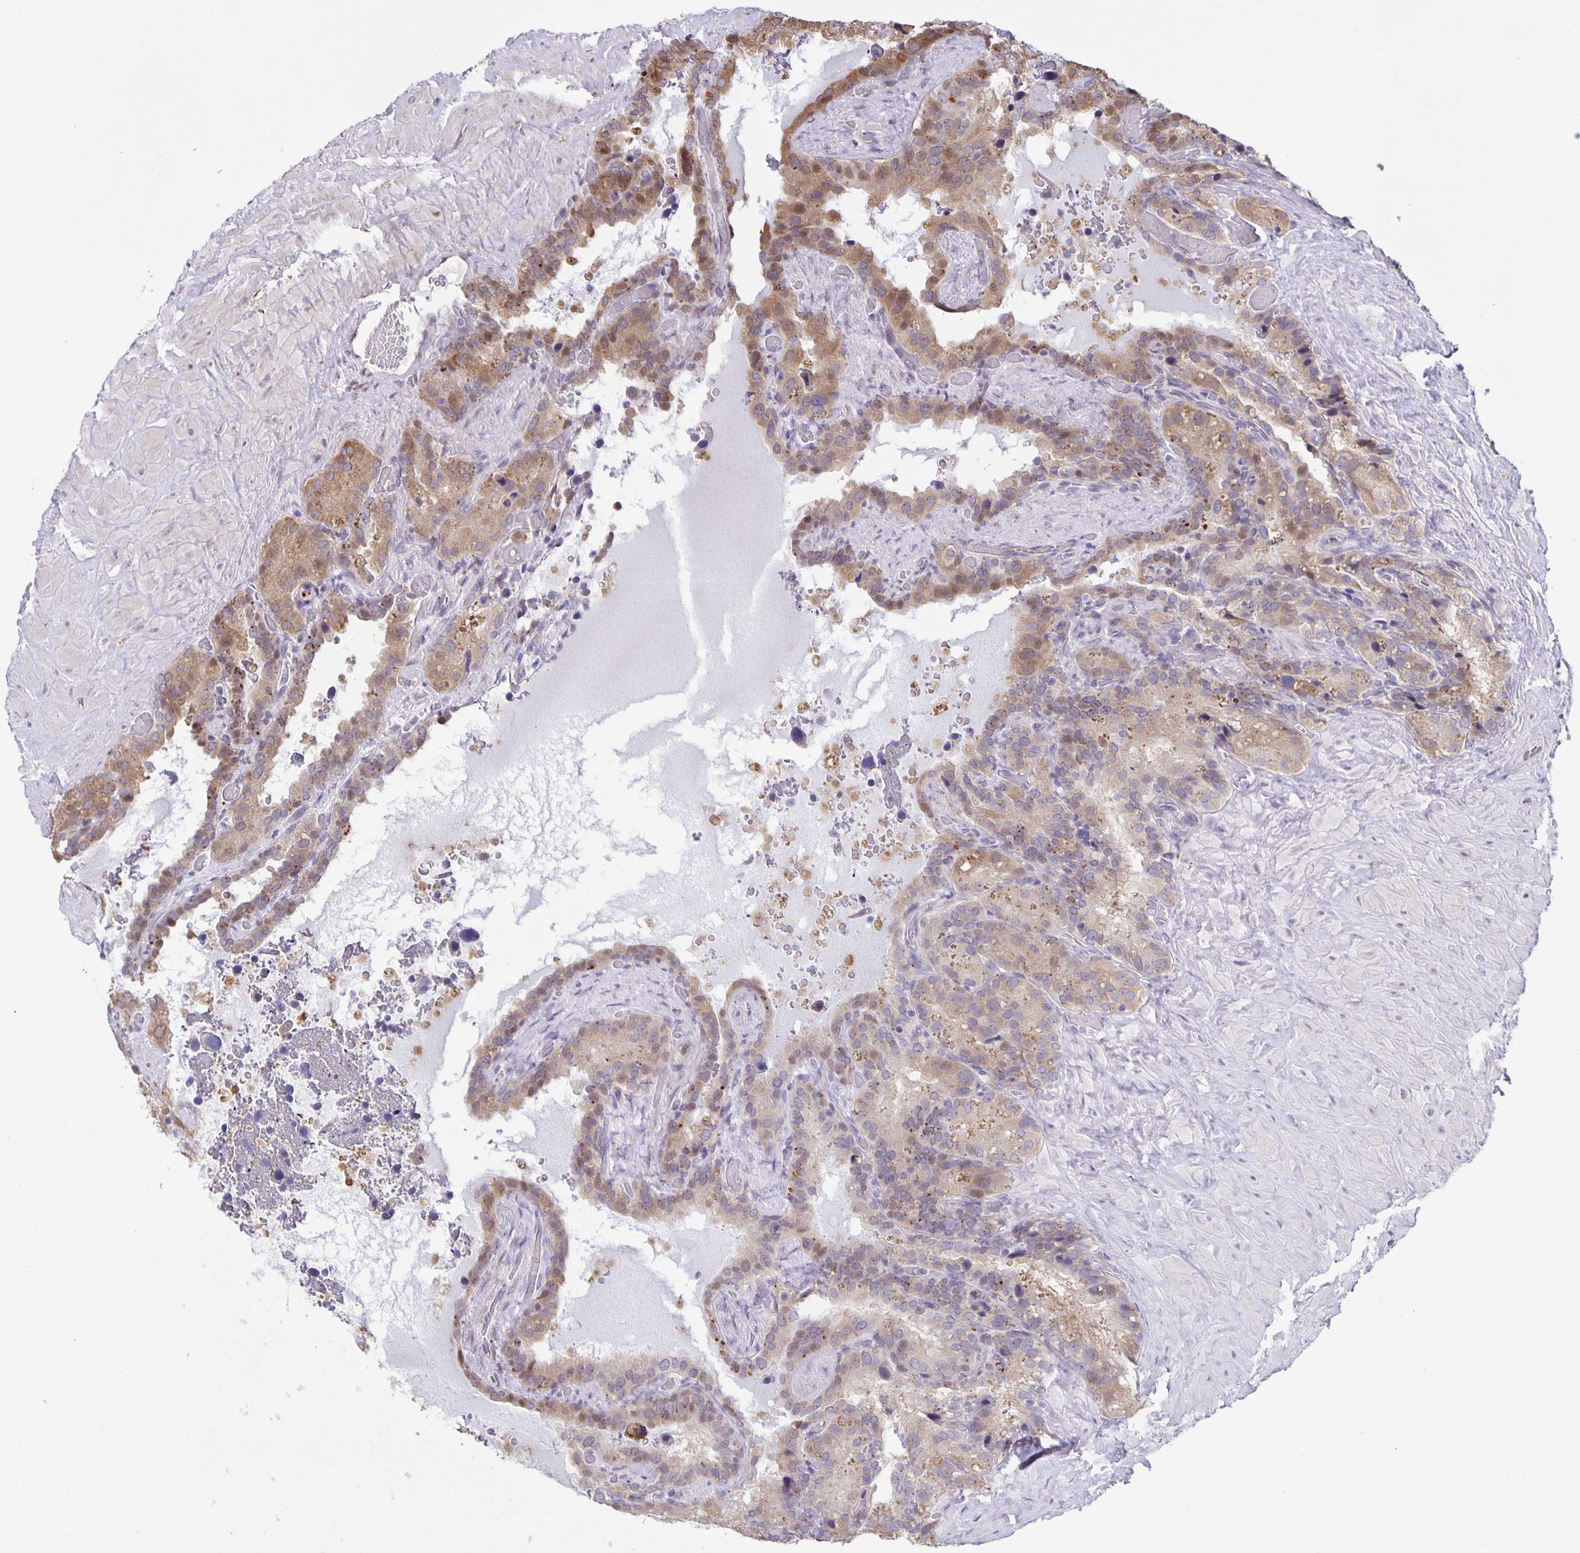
{"staining": {"intensity": "moderate", "quantity": "25%-75%", "location": "cytoplasmic/membranous"}, "tissue": "seminal vesicle", "cell_type": "Glandular cells", "image_type": "normal", "snomed": [{"axis": "morphology", "description": "Normal tissue, NOS"}, {"axis": "topography", "description": "Seminal veicle"}], "caption": "High-power microscopy captured an immunohistochemistry (IHC) micrograph of benign seminal vesicle, revealing moderate cytoplasmic/membranous positivity in about 25%-75% of glandular cells.", "gene": "MAPK12", "patient": {"sex": "male", "age": 60}}